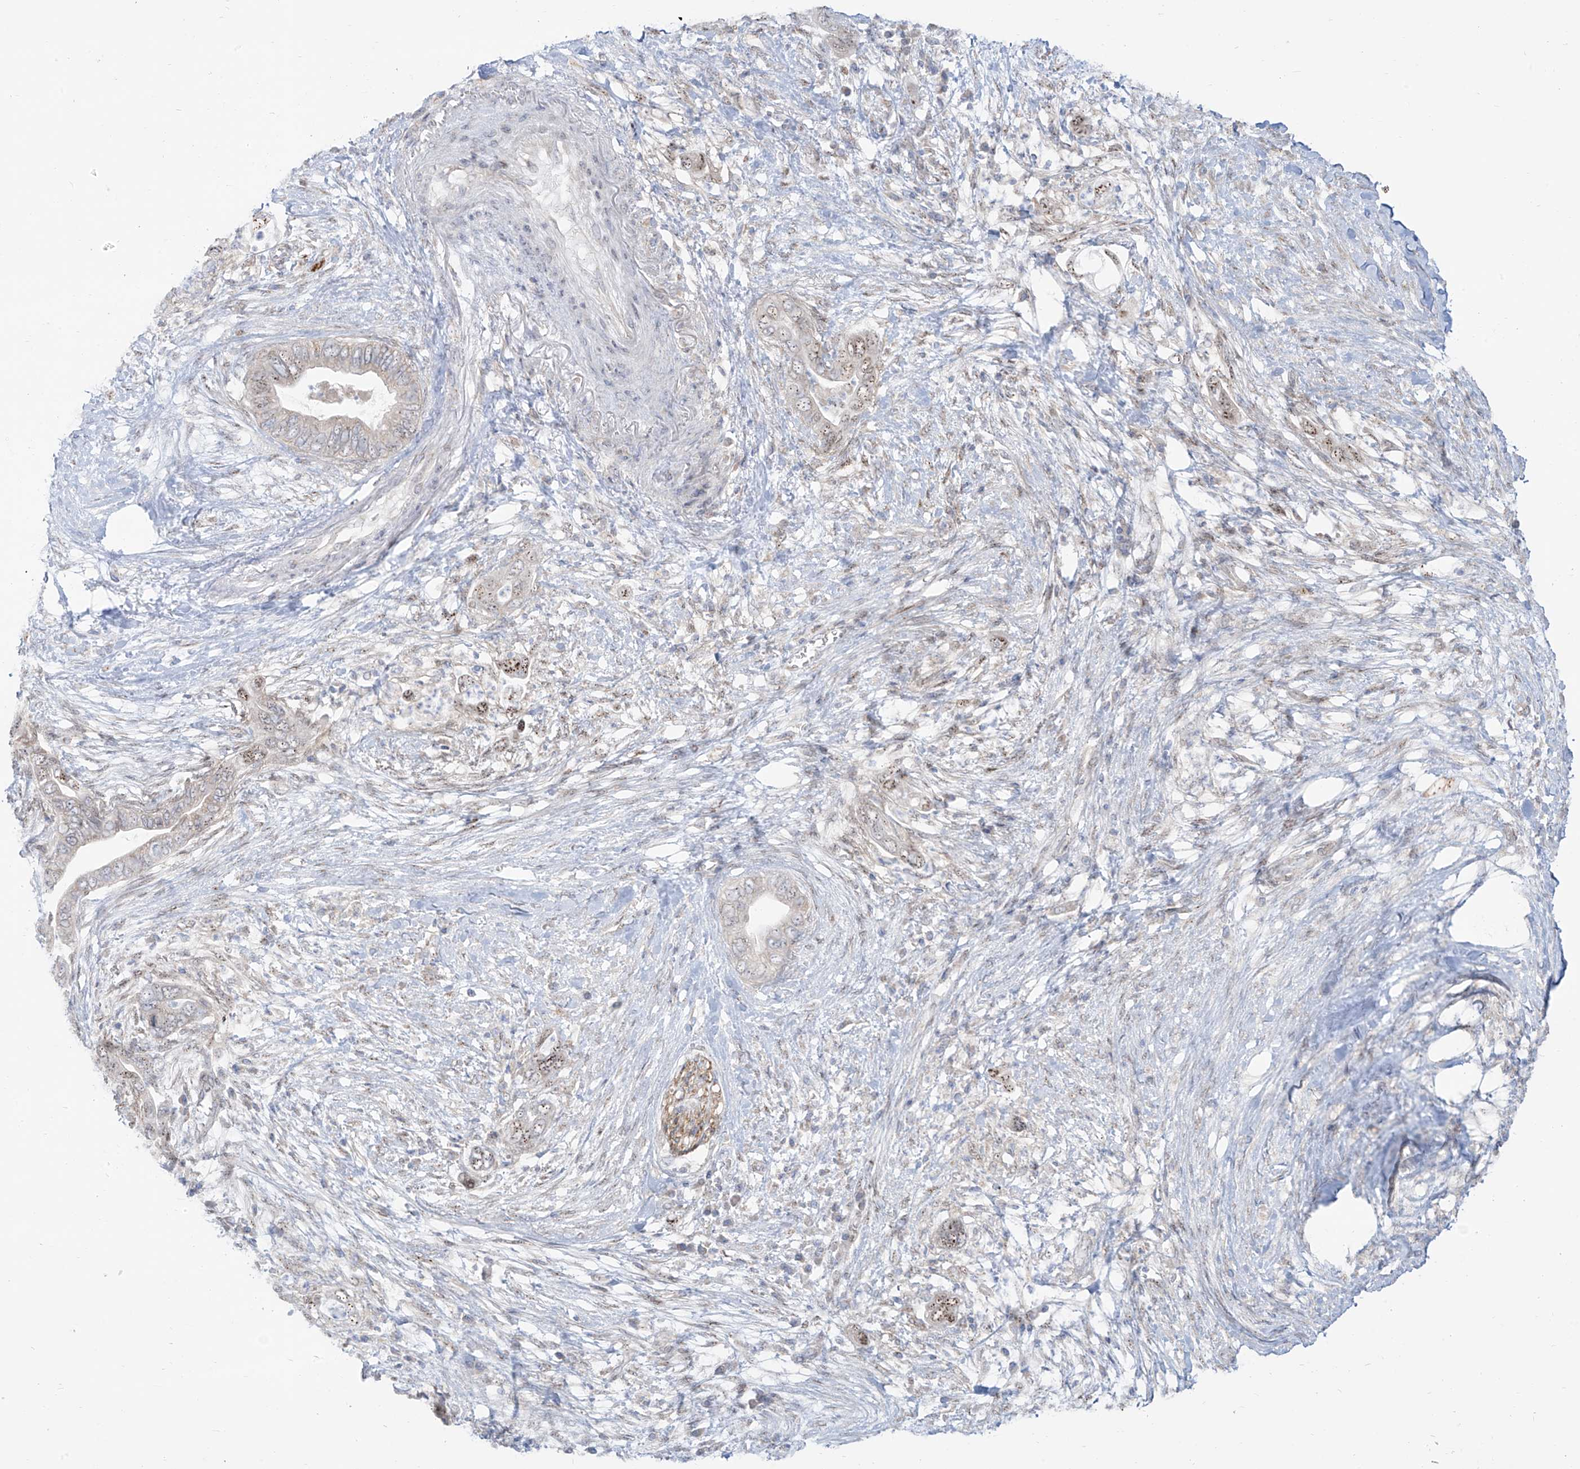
{"staining": {"intensity": "weak", "quantity": "<25%", "location": "cytoplasmic/membranous"}, "tissue": "pancreatic cancer", "cell_type": "Tumor cells", "image_type": "cancer", "snomed": [{"axis": "morphology", "description": "Adenocarcinoma, NOS"}, {"axis": "topography", "description": "Pancreas"}], "caption": "DAB immunohistochemical staining of pancreatic cancer exhibits no significant staining in tumor cells.", "gene": "ARHGEF40", "patient": {"sex": "male", "age": 75}}